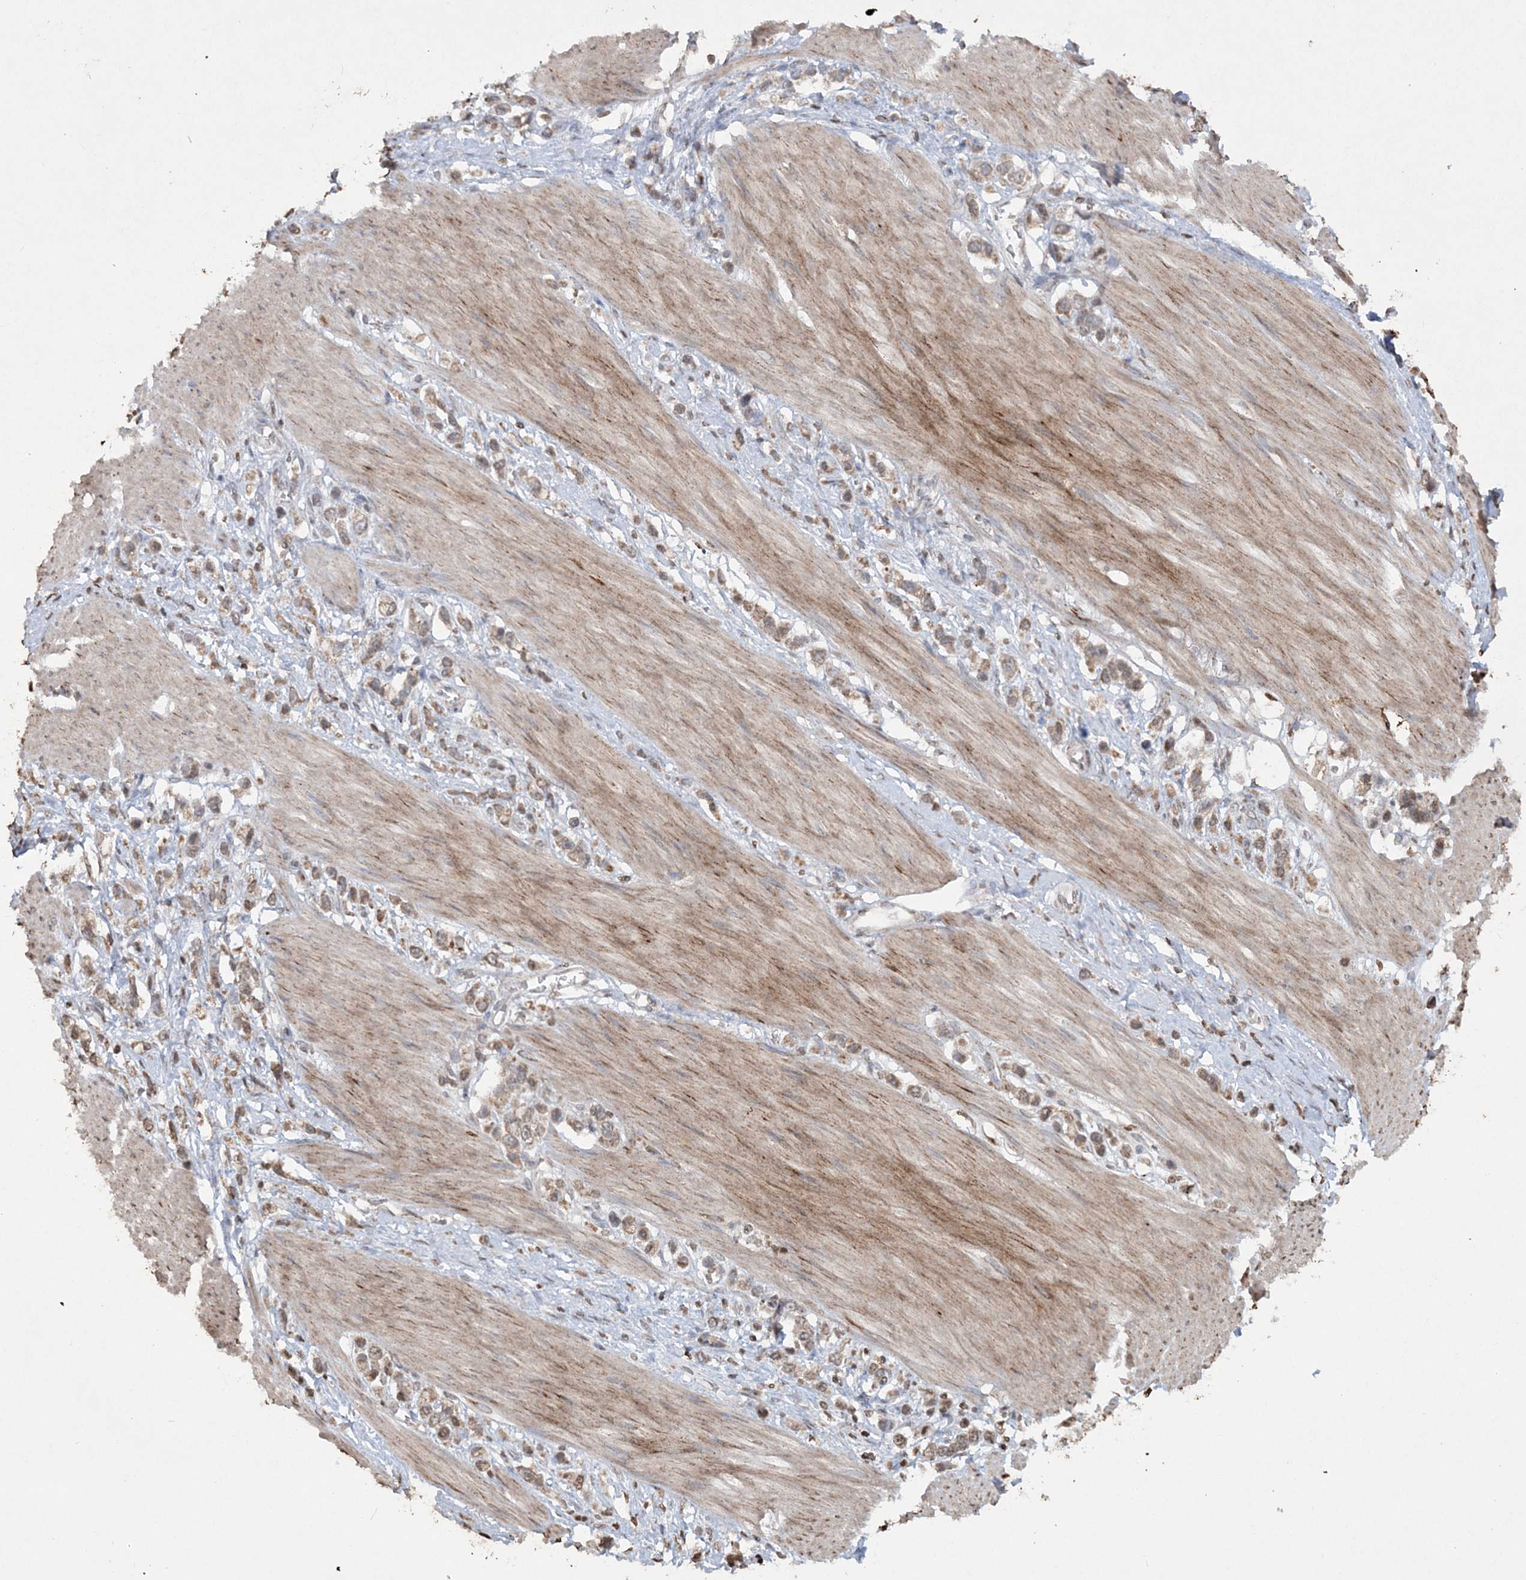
{"staining": {"intensity": "moderate", "quantity": ">75%", "location": "cytoplasmic/membranous"}, "tissue": "stomach cancer", "cell_type": "Tumor cells", "image_type": "cancer", "snomed": [{"axis": "morphology", "description": "Adenocarcinoma, NOS"}, {"axis": "topography", "description": "Stomach"}], "caption": "Tumor cells reveal medium levels of moderate cytoplasmic/membranous positivity in approximately >75% of cells in stomach adenocarcinoma.", "gene": "TTC7A", "patient": {"sex": "female", "age": 65}}